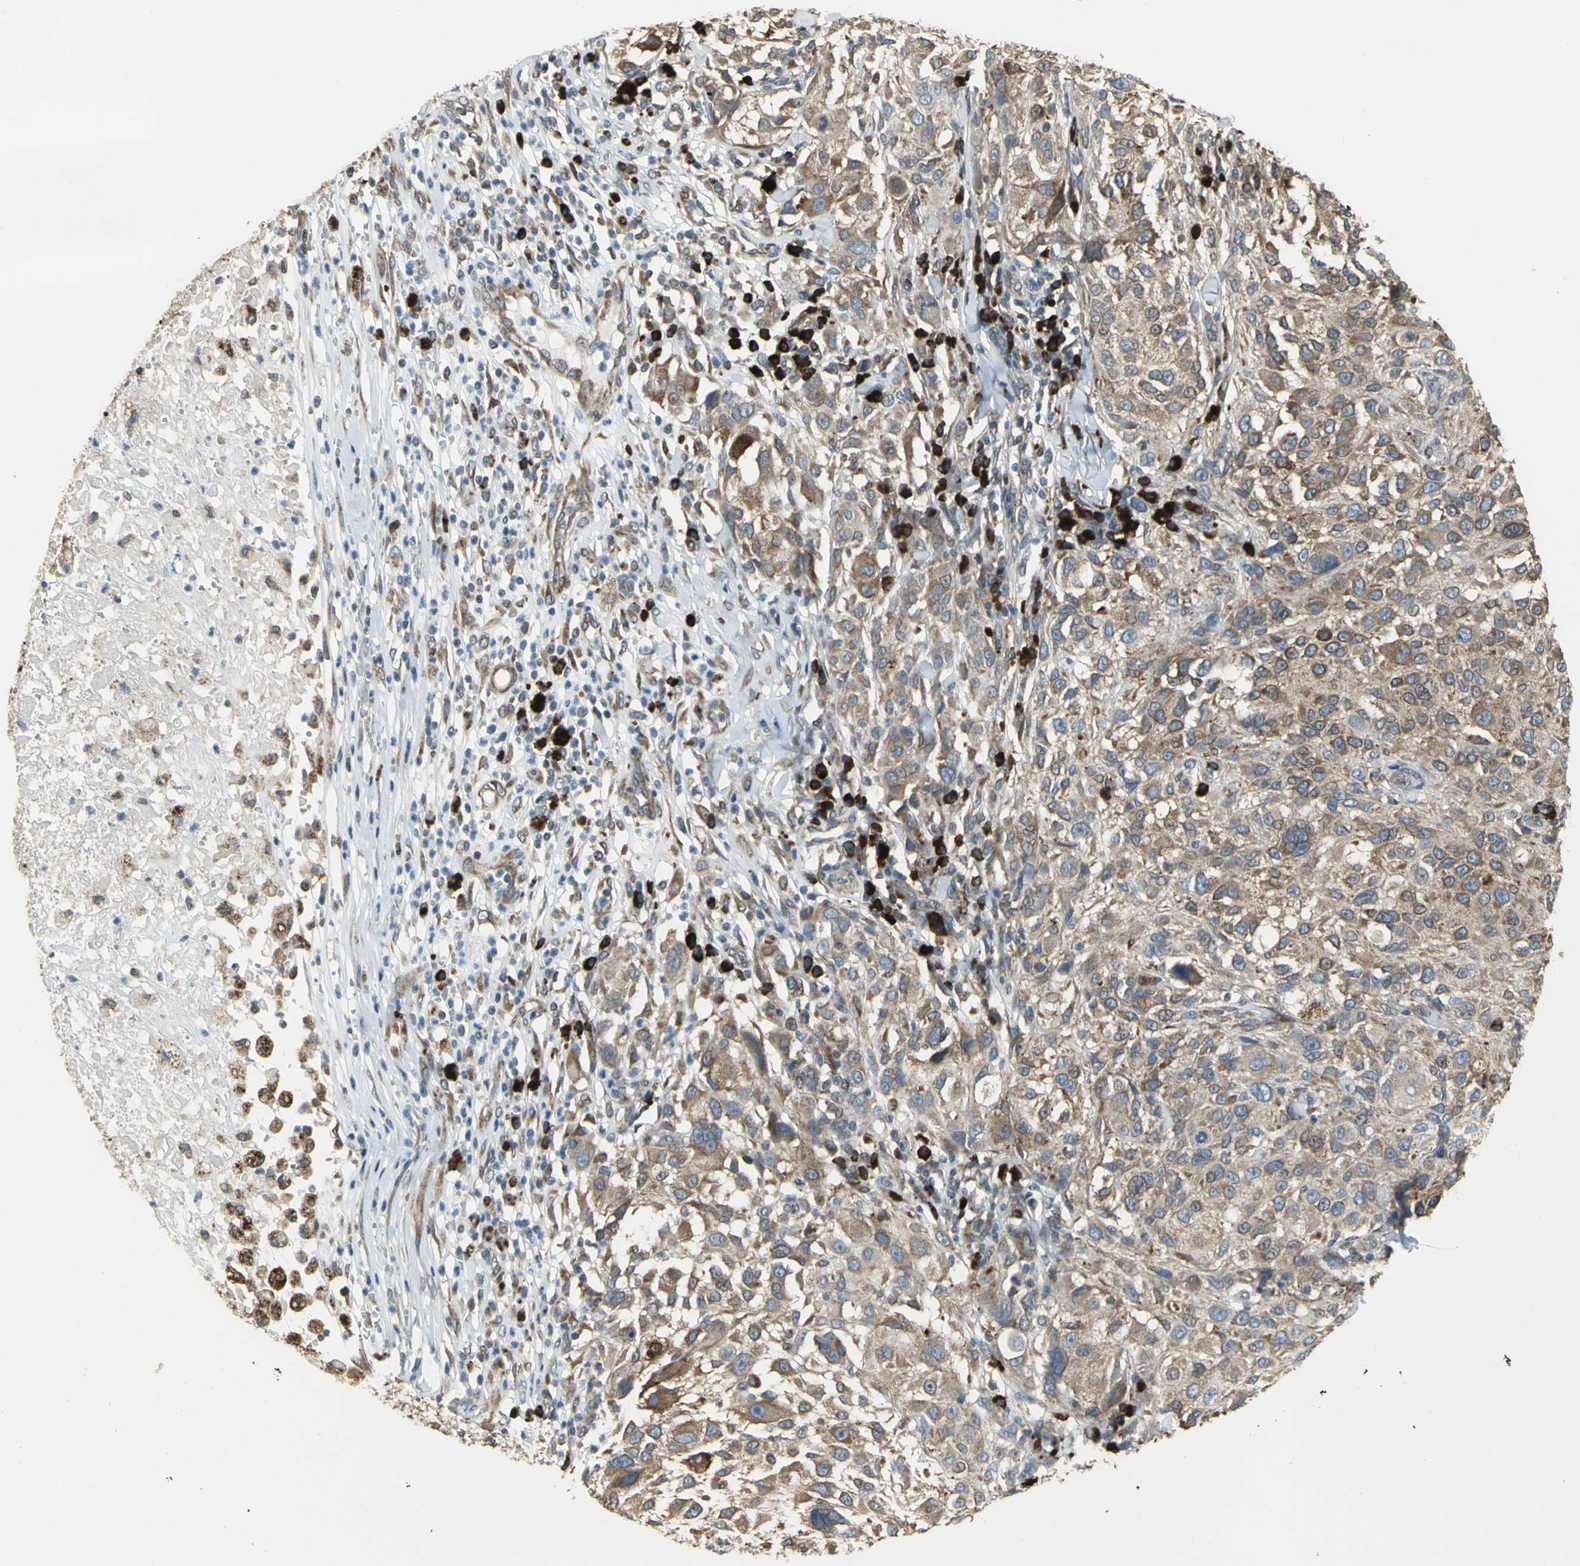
{"staining": {"intensity": "moderate", "quantity": ">75%", "location": "cytoplasmic/membranous"}, "tissue": "melanoma", "cell_type": "Tumor cells", "image_type": "cancer", "snomed": [{"axis": "morphology", "description": "Necrosis, NOS"}, {"axis": "morphology", "description": "Malignant melanoma, NOS"}, {"axis": "topography", "description": "Skin"}], "caption": "Human malignant melanoma stained with a brown dye exhibits moderate cytoplasmic/membranous positive positivity in approximately >75% of tumor cells.", "gene": "SYVN1", "patient": {"sex": "female", "age": 87}}